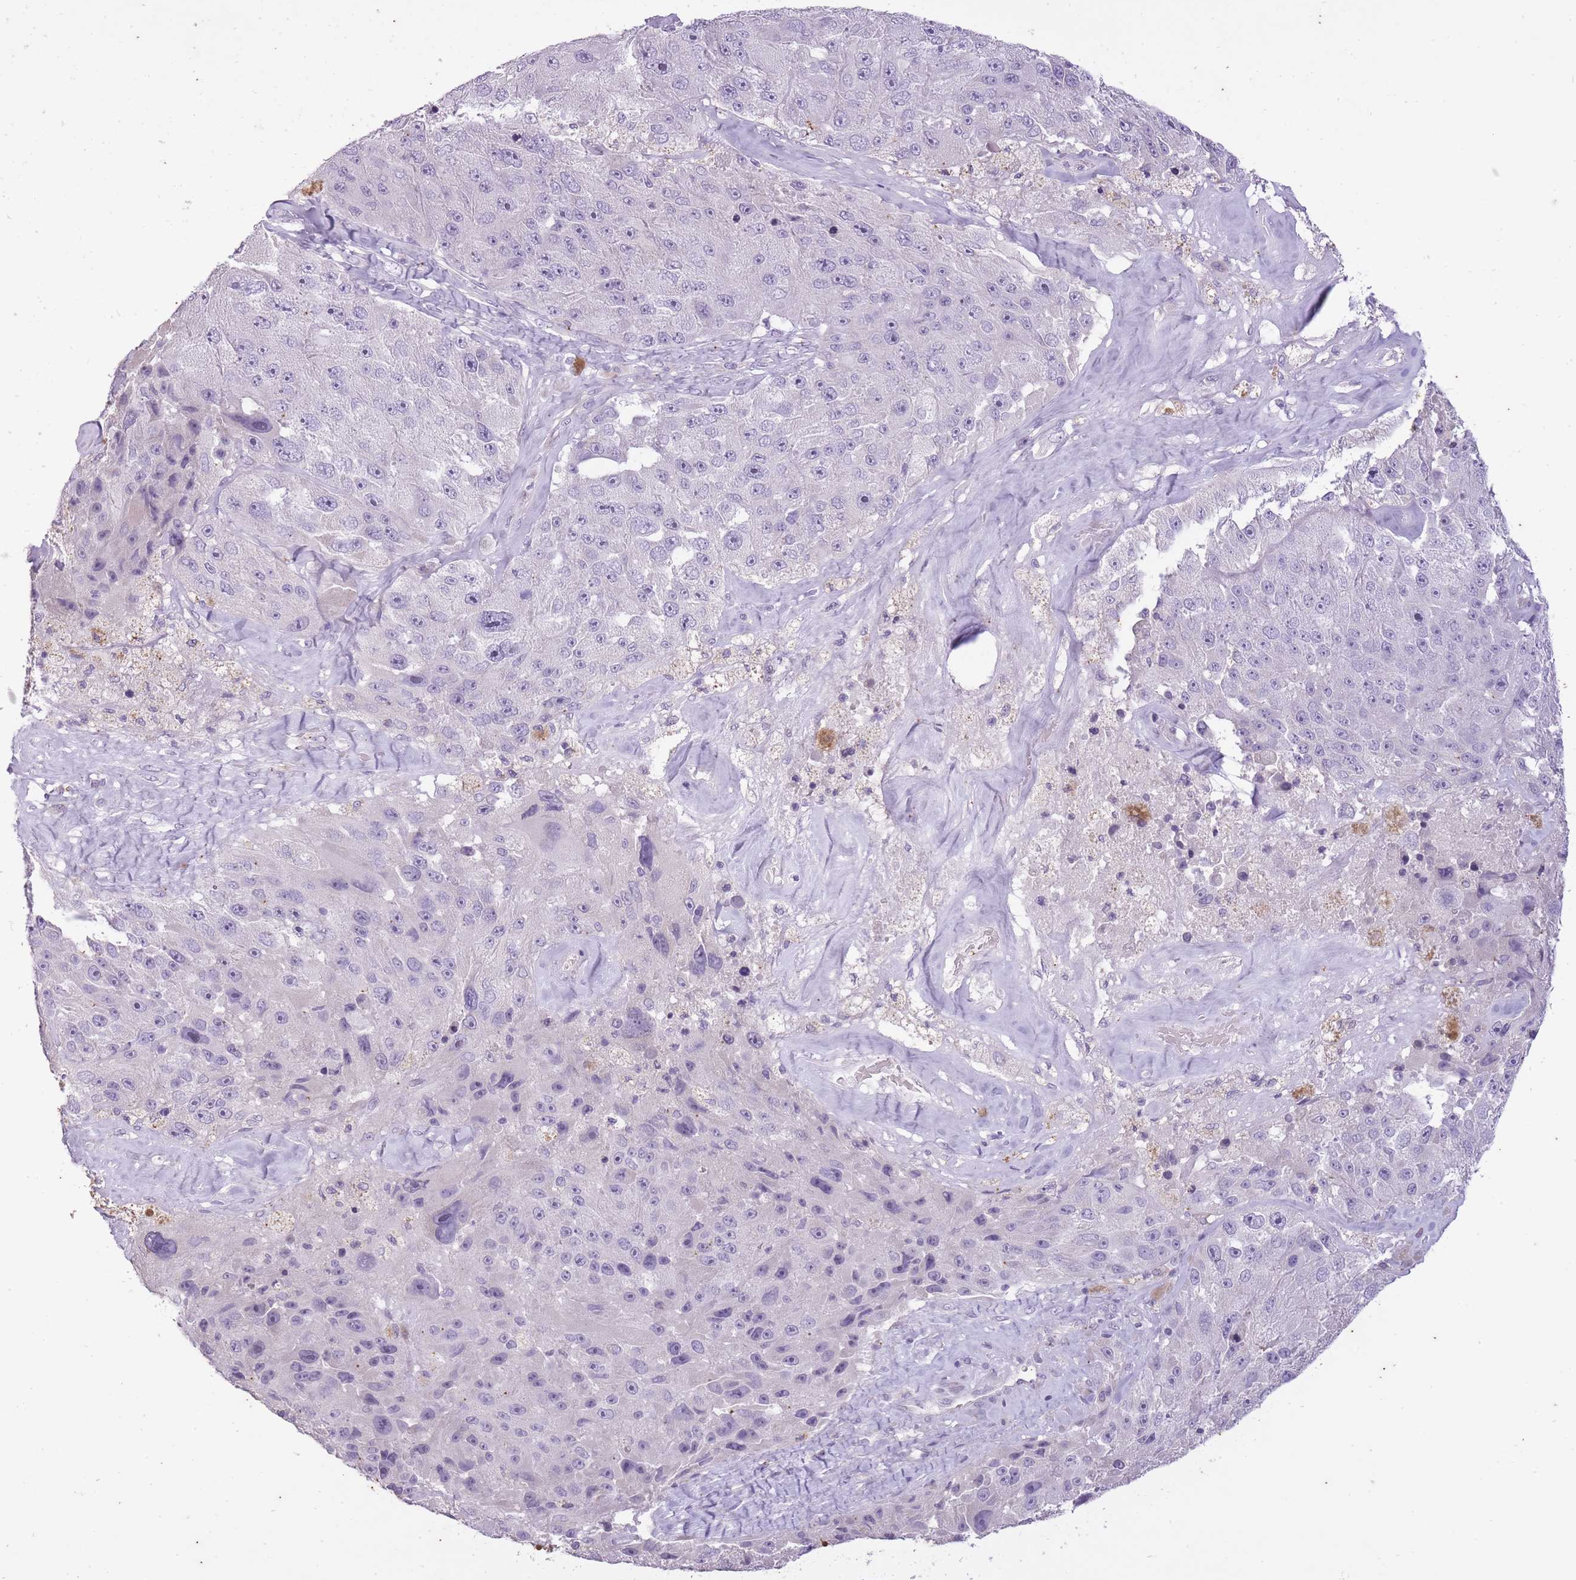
{"staining": {"intensity": "negative", "quantity": "none", "location": "none"}, "tissue": "melanoma", "cell_type": "Tumor cells", "image_type": "cancer", "snomed": [{"axis": "morphology", "description": "Malignant melanoma, Metastatic site"}, {"axis": "topography", "description": "Lymph node"}], "caption": "Immunohistochemistry histopathology image of neoplastic tissue: melanoma stained with DAB (3,3'-diaminobenzidine) shows no significant protein expression in tumor cells.", "gene": "CNTNAP3", "patient": {"sex": "male", "age": 62}}